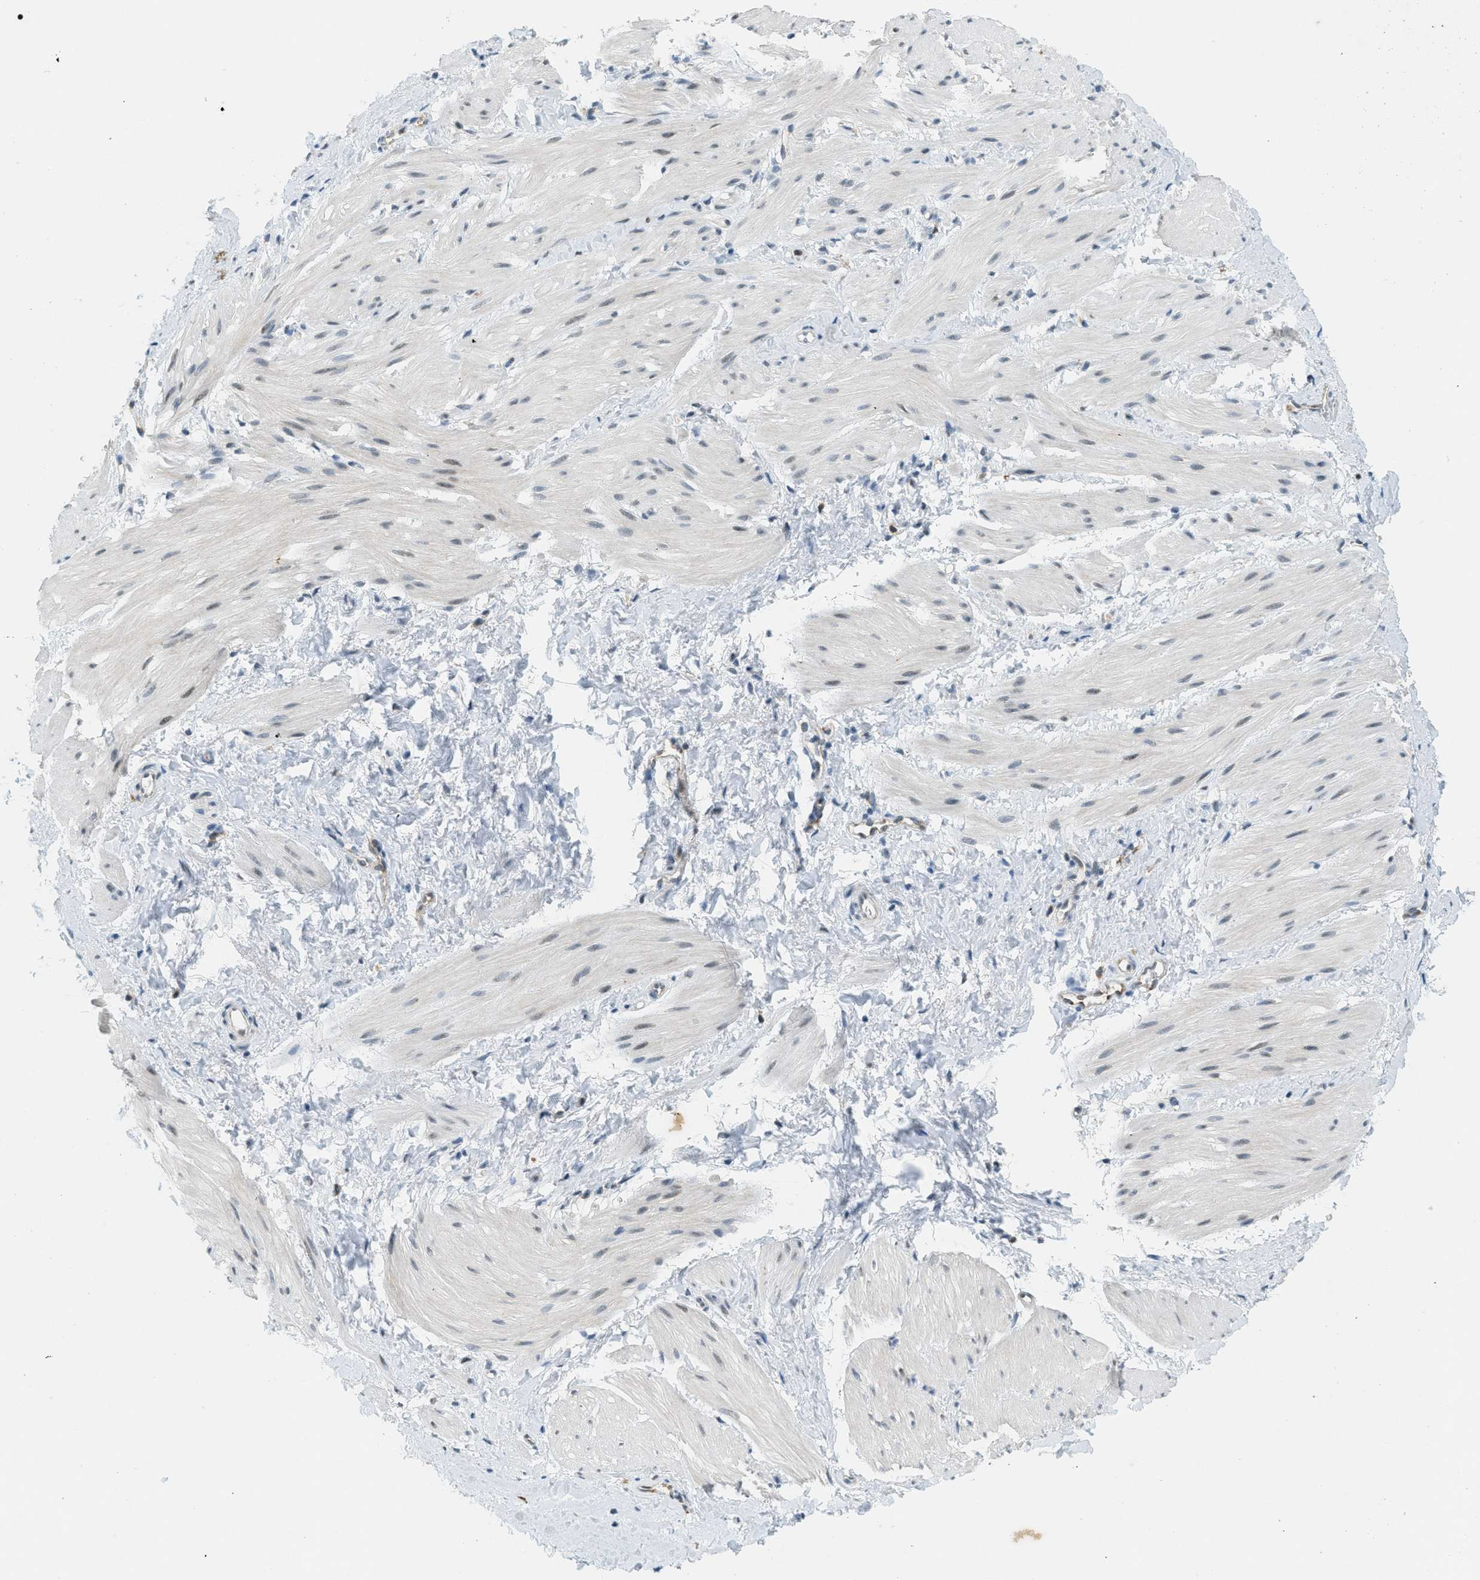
{"staining": {"intensity": "weak", "quantity": "<25%", "location": "nuclear"}, "tissue": "smooth muscle", "cell_type": "Smooth muscle cells", "image_type": "normal", "snomed": [{"axis": "morphology", "description": "Normal tissue, NOS"}, {"axis": "topography", "description": "Smooth muscle"}], "caption": "DAB immunohistochemical staining of unremarkable human smooth muscle demonstrates no significant staining in smooth muscle cells. Nuclei are stained in blue.", "gene": "FYN", "patient": {"sex": "male", "age": 16}}